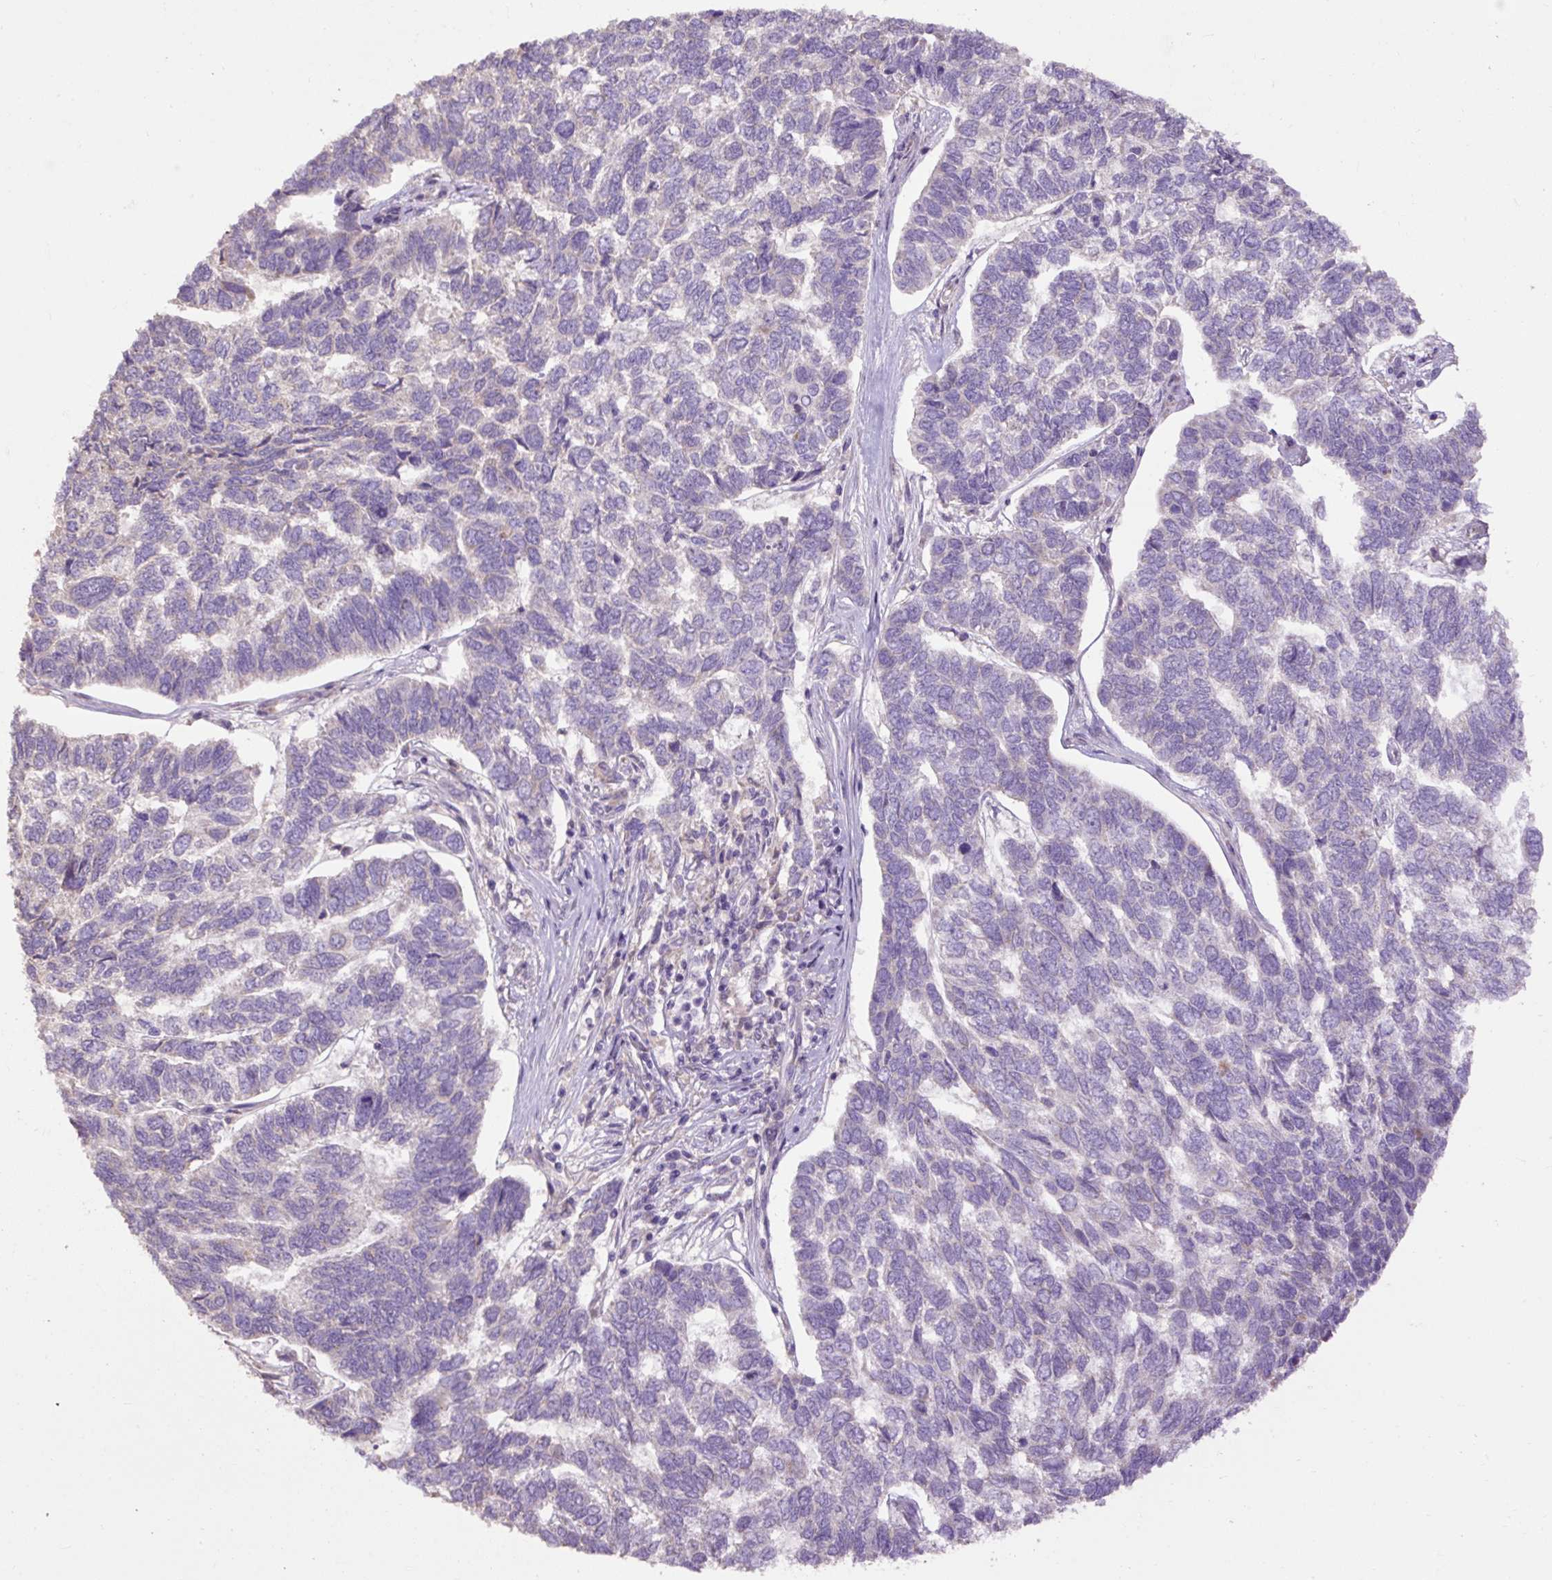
{"staining": {"intensity": "negative", "quantity": "none", "location": "none"}, "tissue": "skin cancer", "cell_type": "Tumor cells", "image_type": "cancer", "snomed": [{"axis": "morphology", "description": "Basal cell carcinoma"}, {"axis": "topography", "description": "Skin"}], "caption": "Image shows no significant protein staining in tumor cells of skin cancer.", "gene": "ABR", "patient": {"sex": "female", "age": 65}}